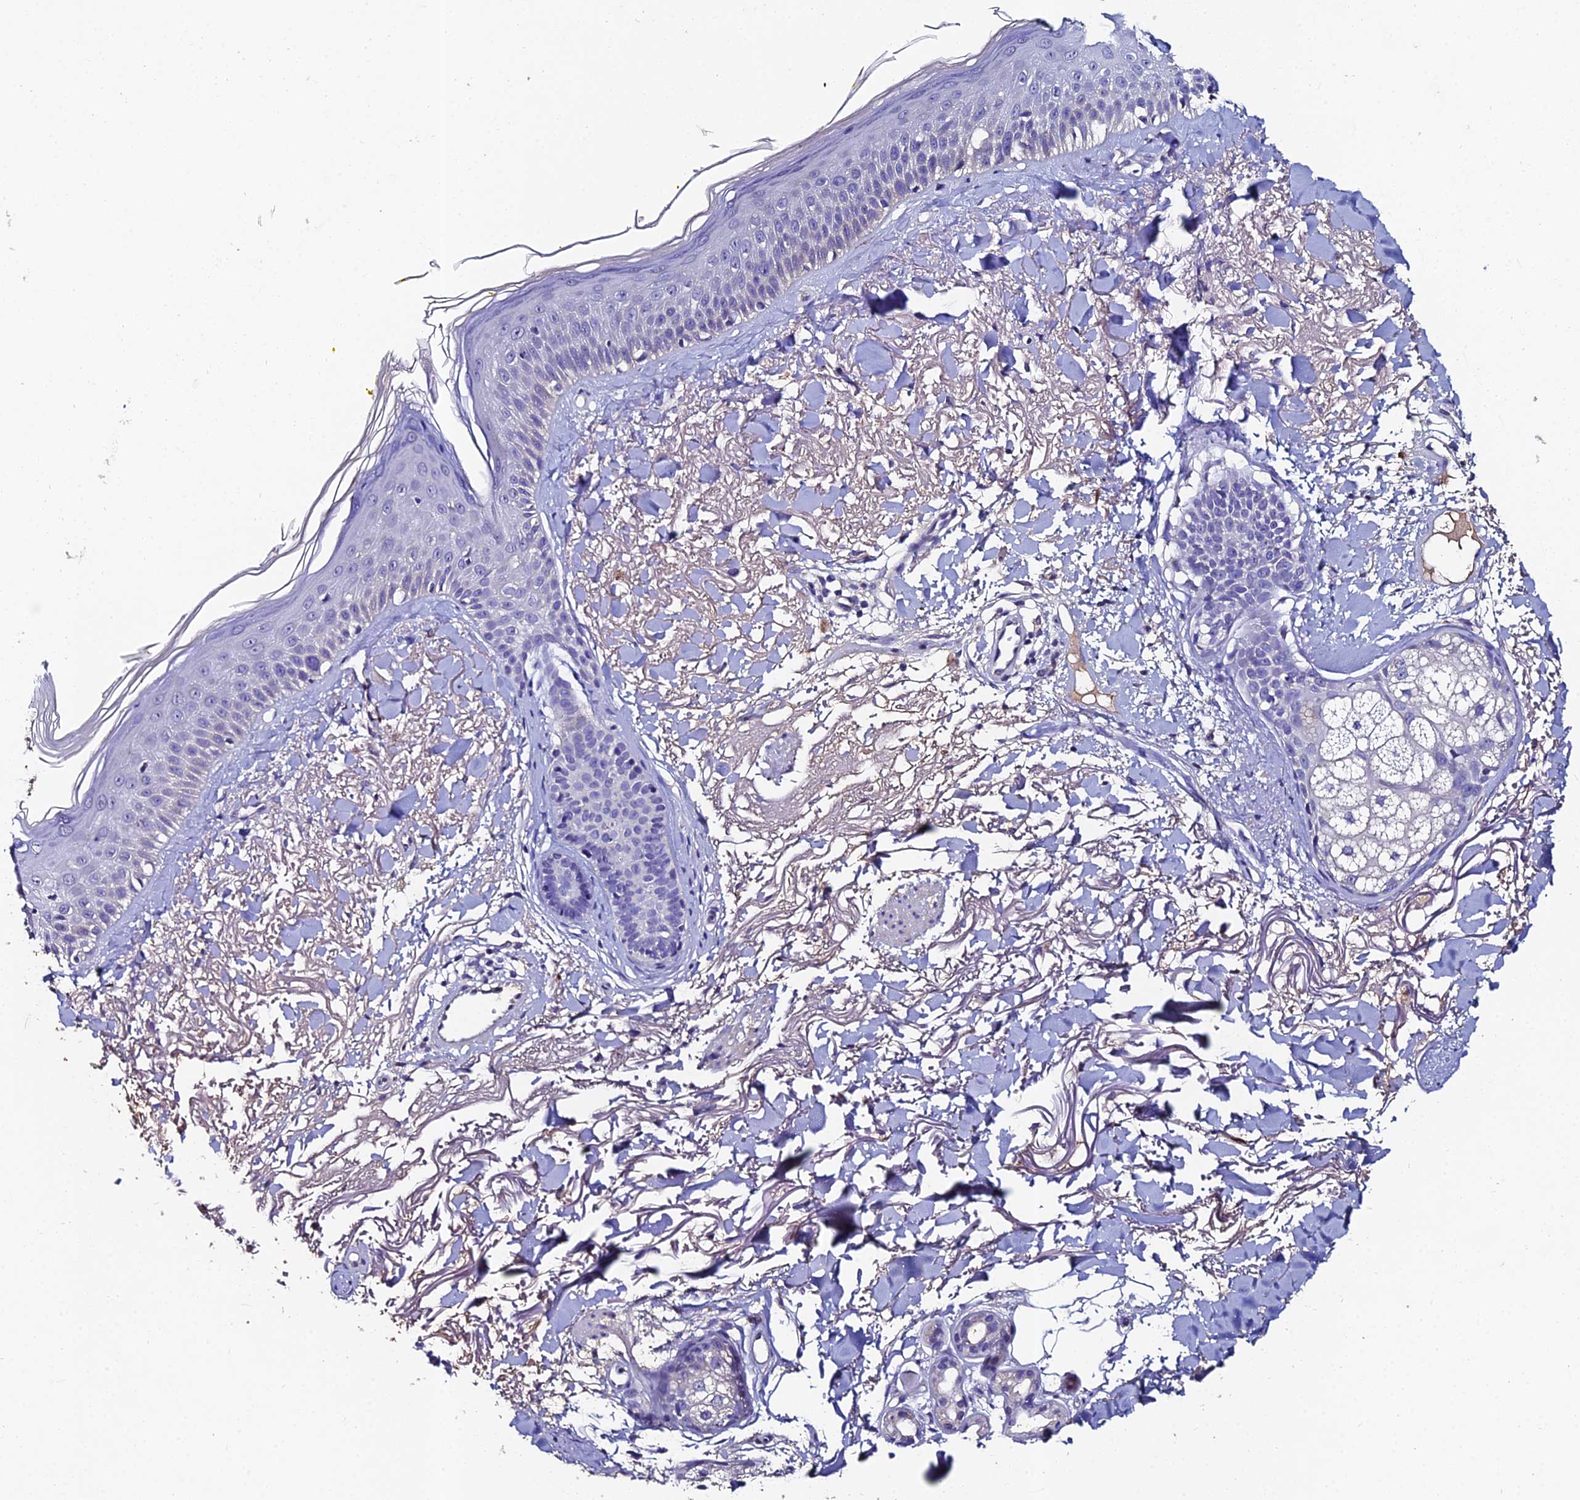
{"staining": {"intensity": "negative", "quantity": "none", "location": "none"}, "tissue": "skin cancer", "cell_type": "Tumor cells", "image_type": "cancer", "snomed": [{"axis": "morphology", "description": "Basal cell carcinoma"}, {"axis": "topography", "description": "Skin"}], "caption": "The immunohistochemistry image has no significant positivity in tumor cells of skin cancer tissue.", "gene": "ESRRG", "patient": {"sex": "female", "age": 78}}